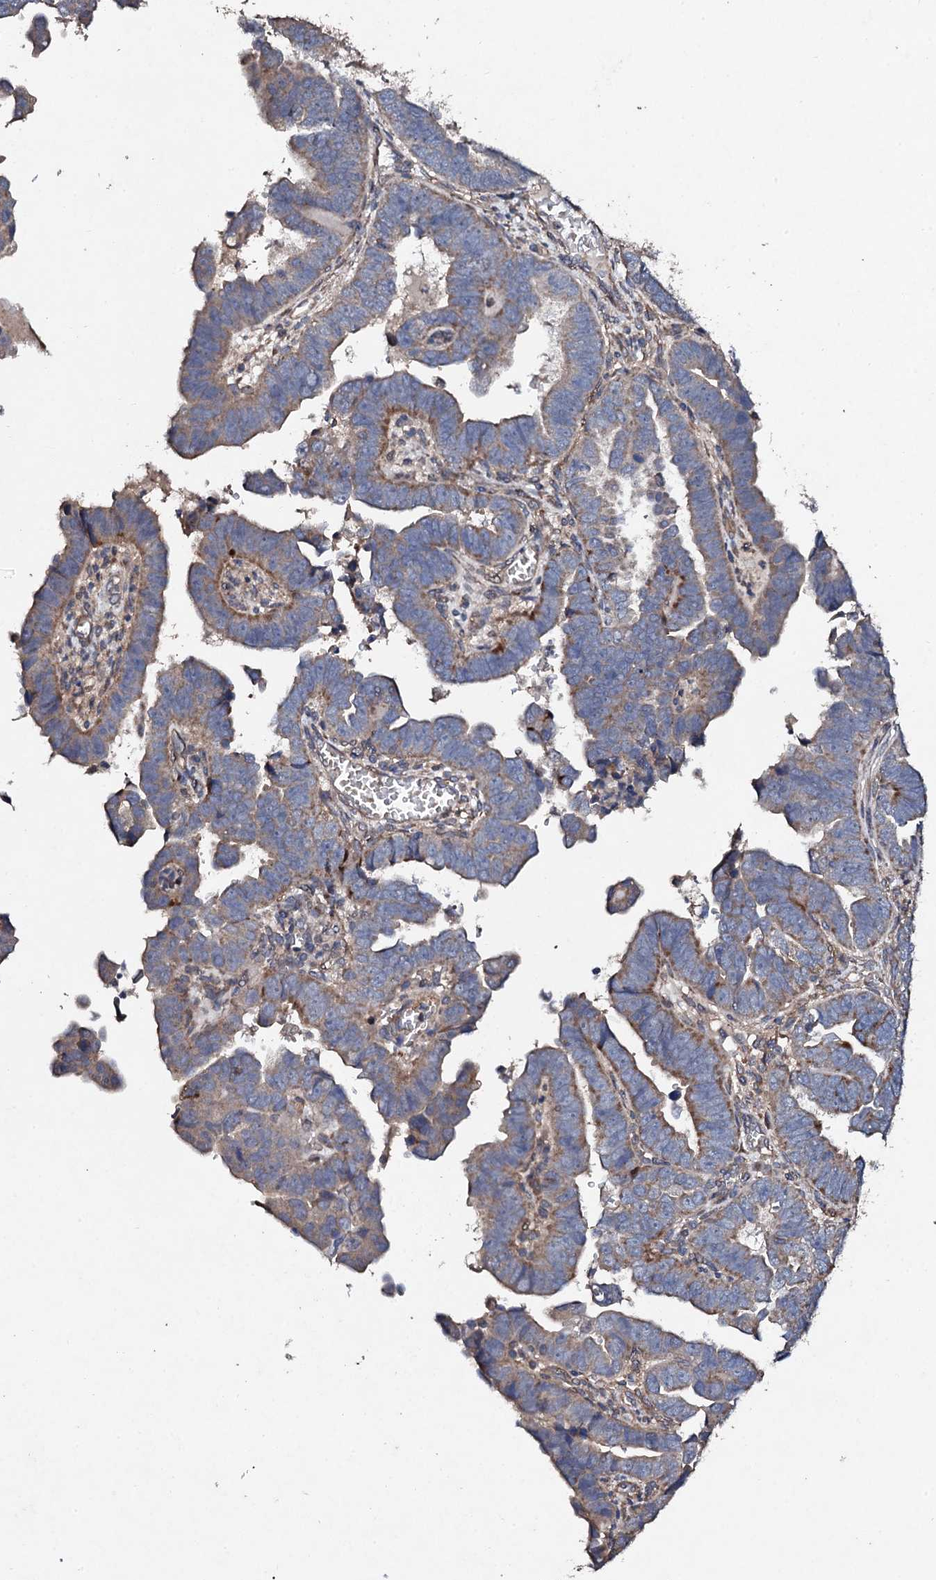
{"staining": {"intensity": "moderate", "quantity": "25%-75%", "location": "cytoplasmic/membranous"}, "tissue": "endometrial cancer", "cell_type": "Tumor cells", "image_type": "cancer", "snomed": [{"axis": "morphology", "description": "Adenocarcinoma, NOS"}, {"axis": "topography", "description": "Endometrium"}], "caption": "Endometrial cancer (adenocarcinoma) stained with a brown dye shows moderate cytoplasmic/membranous positive expression in approximately 25%-75% of tumor cells.", "gene": "MOCOS", "patient": {"sex": "female", "age": 75}}